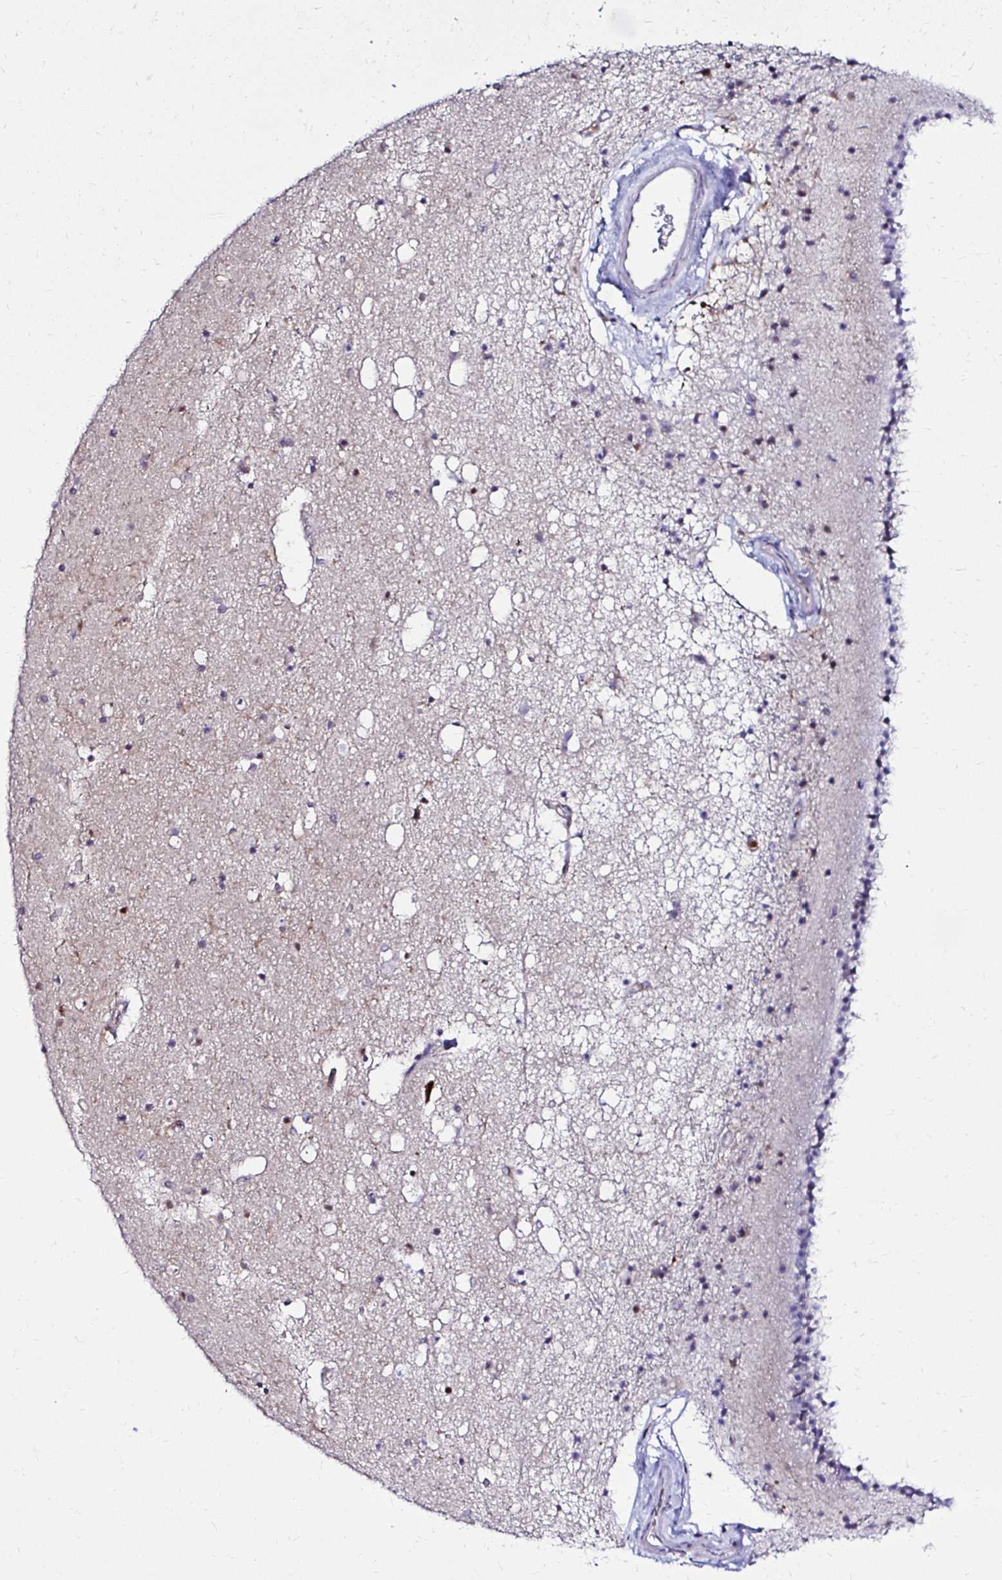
{"staining": {"intensity": "moderate", "quantity": "<25%", "location": "nuclear"}, "tissue": "caudate", "cell_type": "Glial cells", "image_type": "normal", "snomed": [{"axis": "morphology", "description": "Normal tissue, NOS"}, {"axis": "topography", "description": "Lateral ventricle wall"}], "caption": "IHC of normal human caudate exhibits low levels of moderate nuclear staining in approximately <25% of glial cells.", "gene": "PSMD3", "patient": {"sex": "female", "age": 71}}